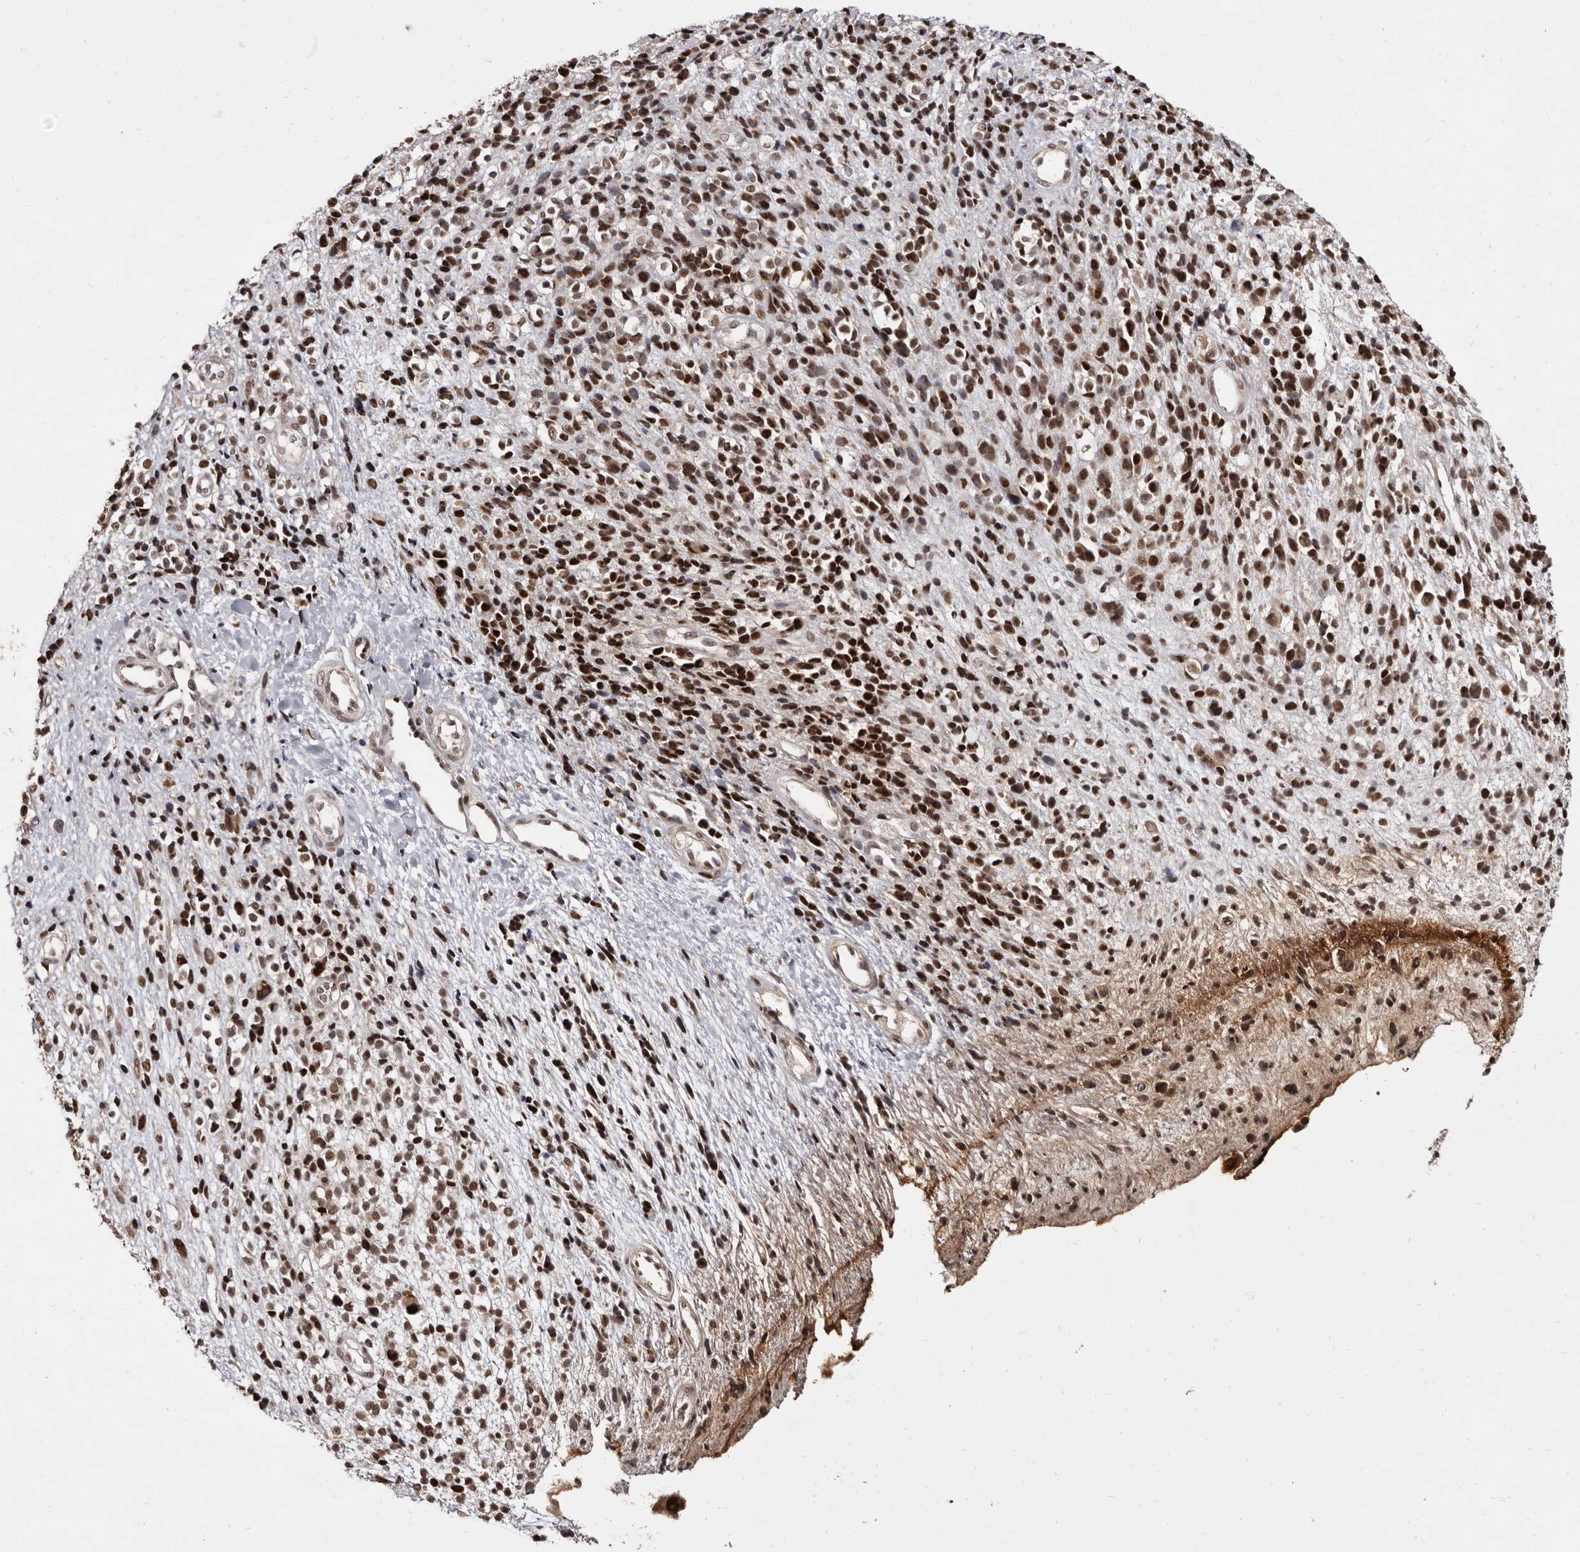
{"staining": {"intensity": "moderate", "quantity": ">75%", "location": "nuclear"}, "tissue": "melanoma", "cell_type": "Tumor cells", "image_type": "cancer", "snomed": [{"axis": "morphology", "description": "Malignant melanoma, NOS"}, {"axis": "topography", "description": "Skin"}], "caption": "Approximately >75% of tumor cells in human melanoma reveal moderate nuclear protein positivity as visualized by brown immunohistochemical staining.", "gene": "ZNF326", "patient": {"sex": "female", "age": 55}}